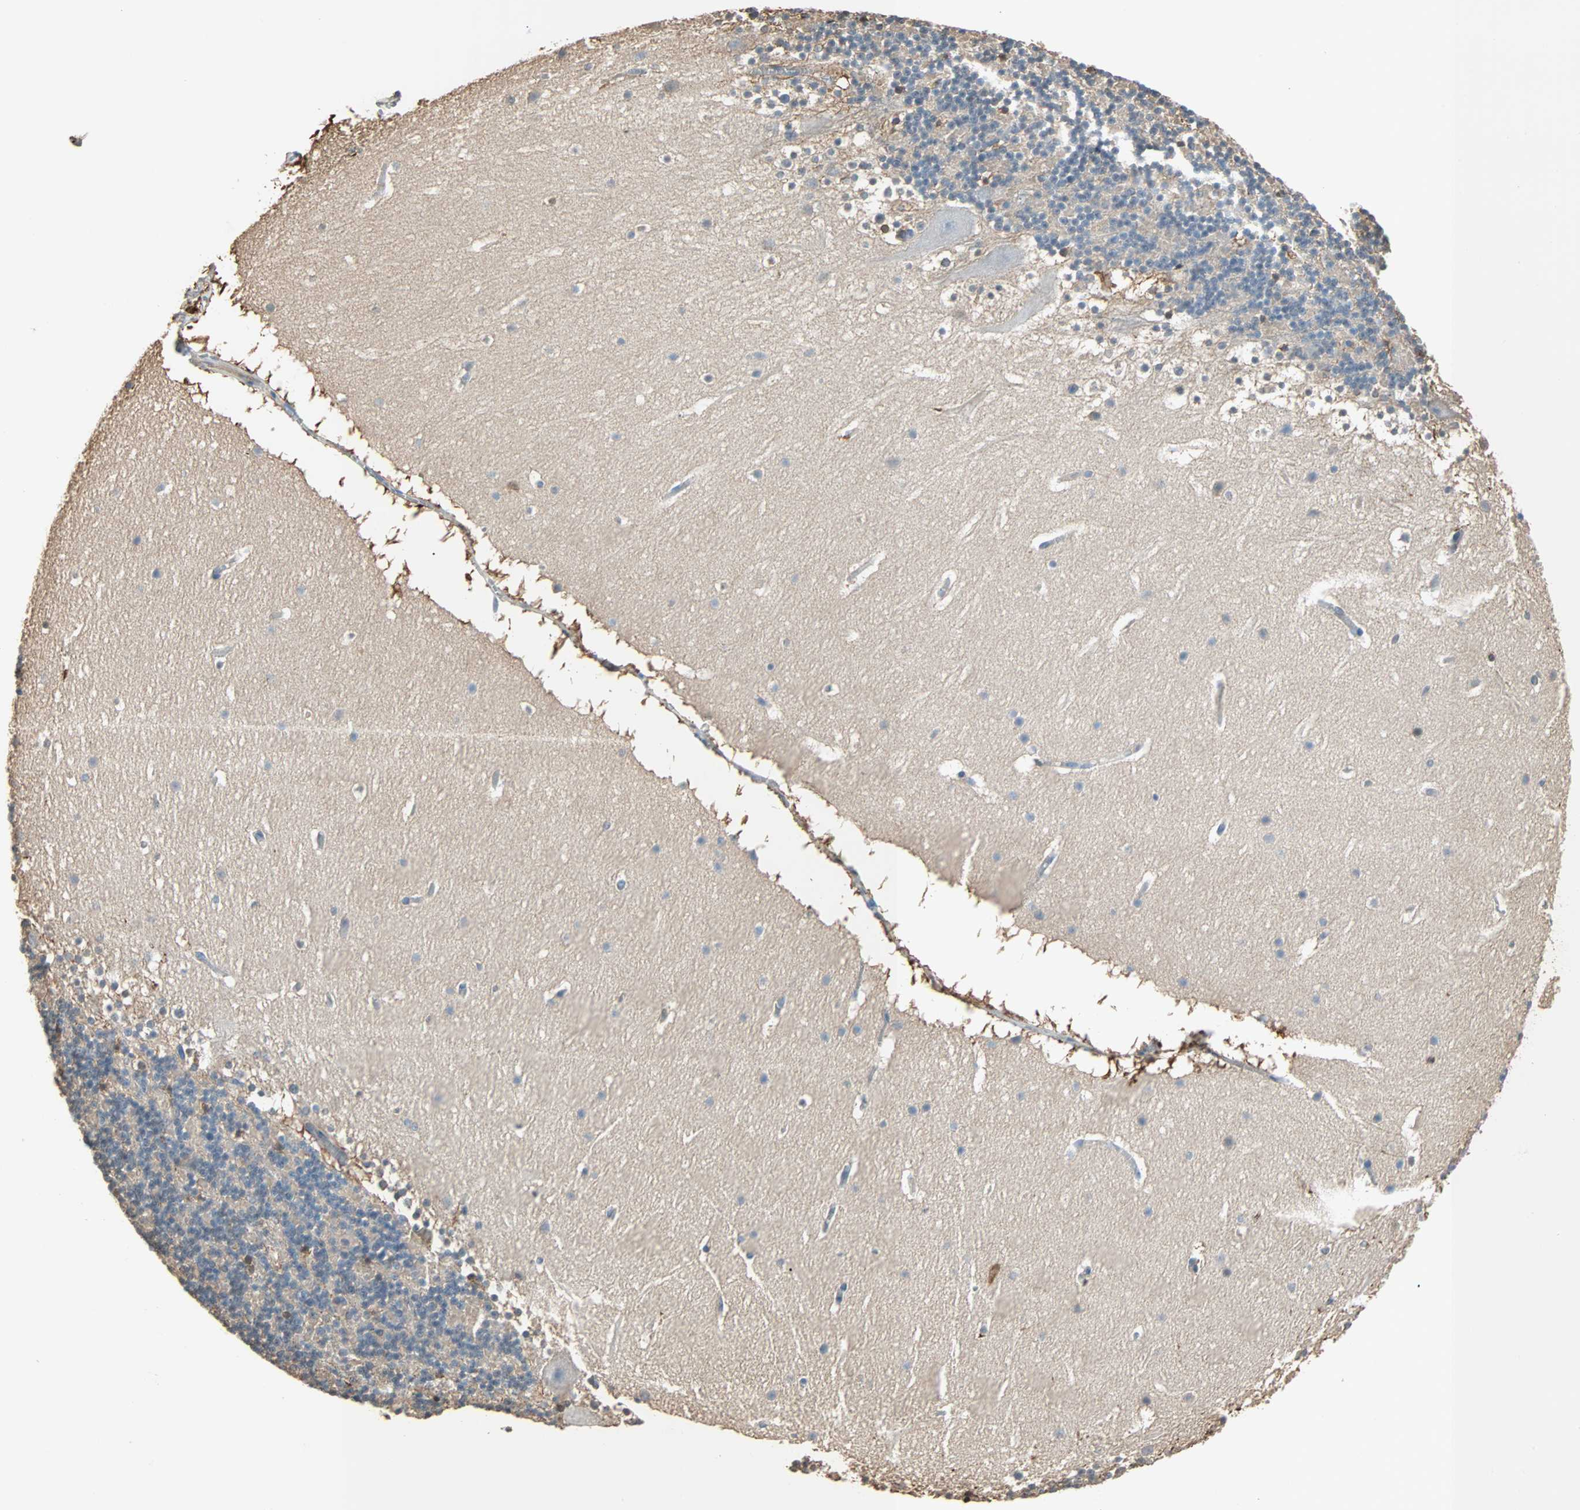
{"staining": {"intensity": "moderate", "quantity": "<25%", "location": "nuclear"}, "tissue": "cerebellum", "cell_type": "Cells in granular layer", "image_type": "normal", "snomed": [{"axis": "morphology", "description": "Normal tissue, NOS"}, {"axis": "topography", "description": "Cerebellum"}], "caption": "This is a photomicrograph of immunohistochemistry staining of unremarkable cerebellum, which shows moderate expression in the nuclear of cells in granular layer.", "gene": "PRDX1", "patient": {"sex": "male", "age": 45}}